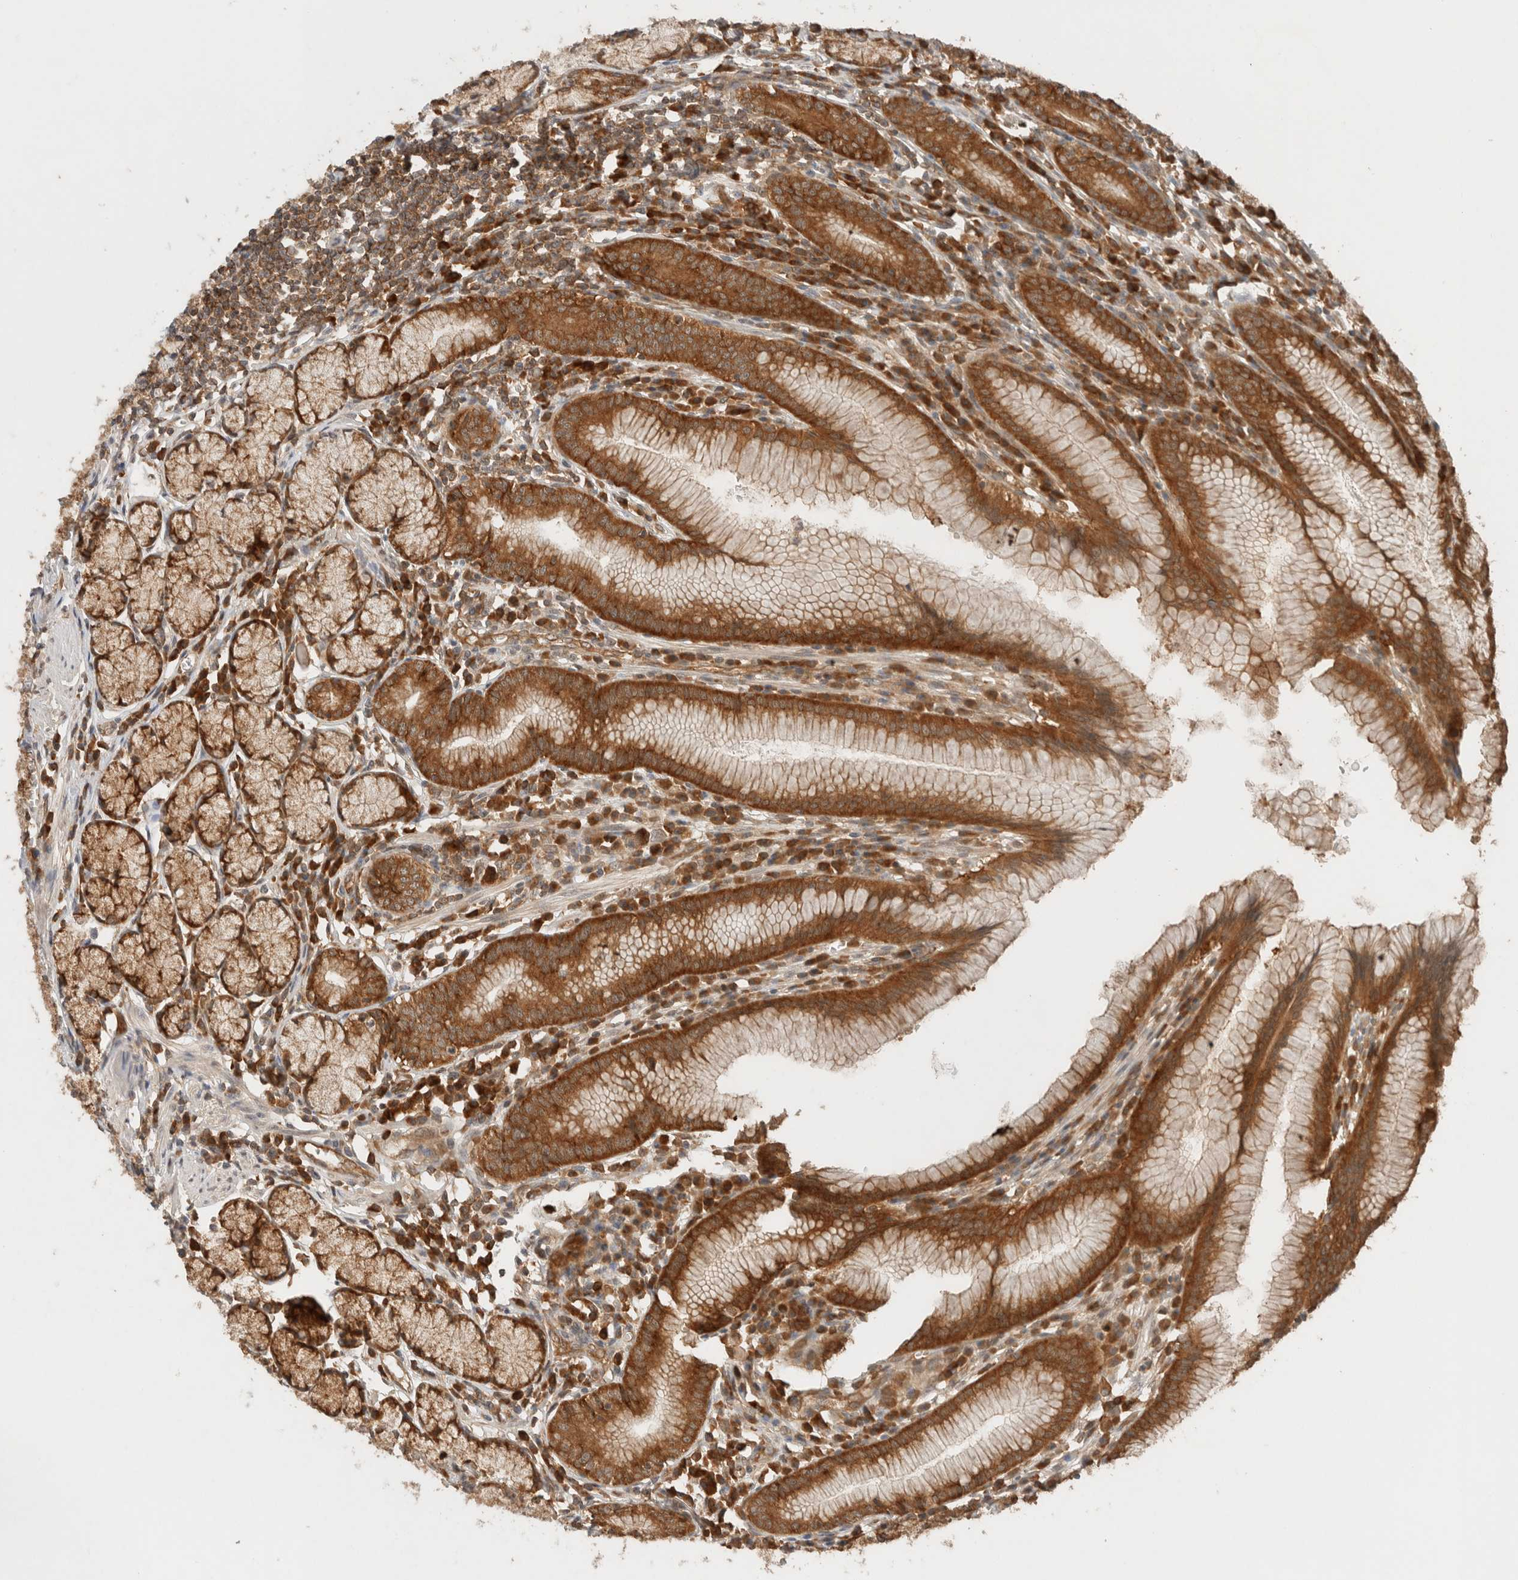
{"staining": {"intensity": "strong", "quantity": ">75%", "location": "cytoplasmic/membranous"}, "tissue": "stomach", "cell_type": "Glandular cells", "image_type": "normal", "snomed": [{"axis": "morphology", "description": "Normal tissue, NOS"}, {"axis": "topography", "description": "Stomach"}], "caption": "Brown immunohistochemical staining in benign human stomach exhibits strong cytoplasmic/membranous positivity in approximately >75% of glandular cells.", "gene": "ARFGEF2", "patient": {"sex": "male", "age": 55}}